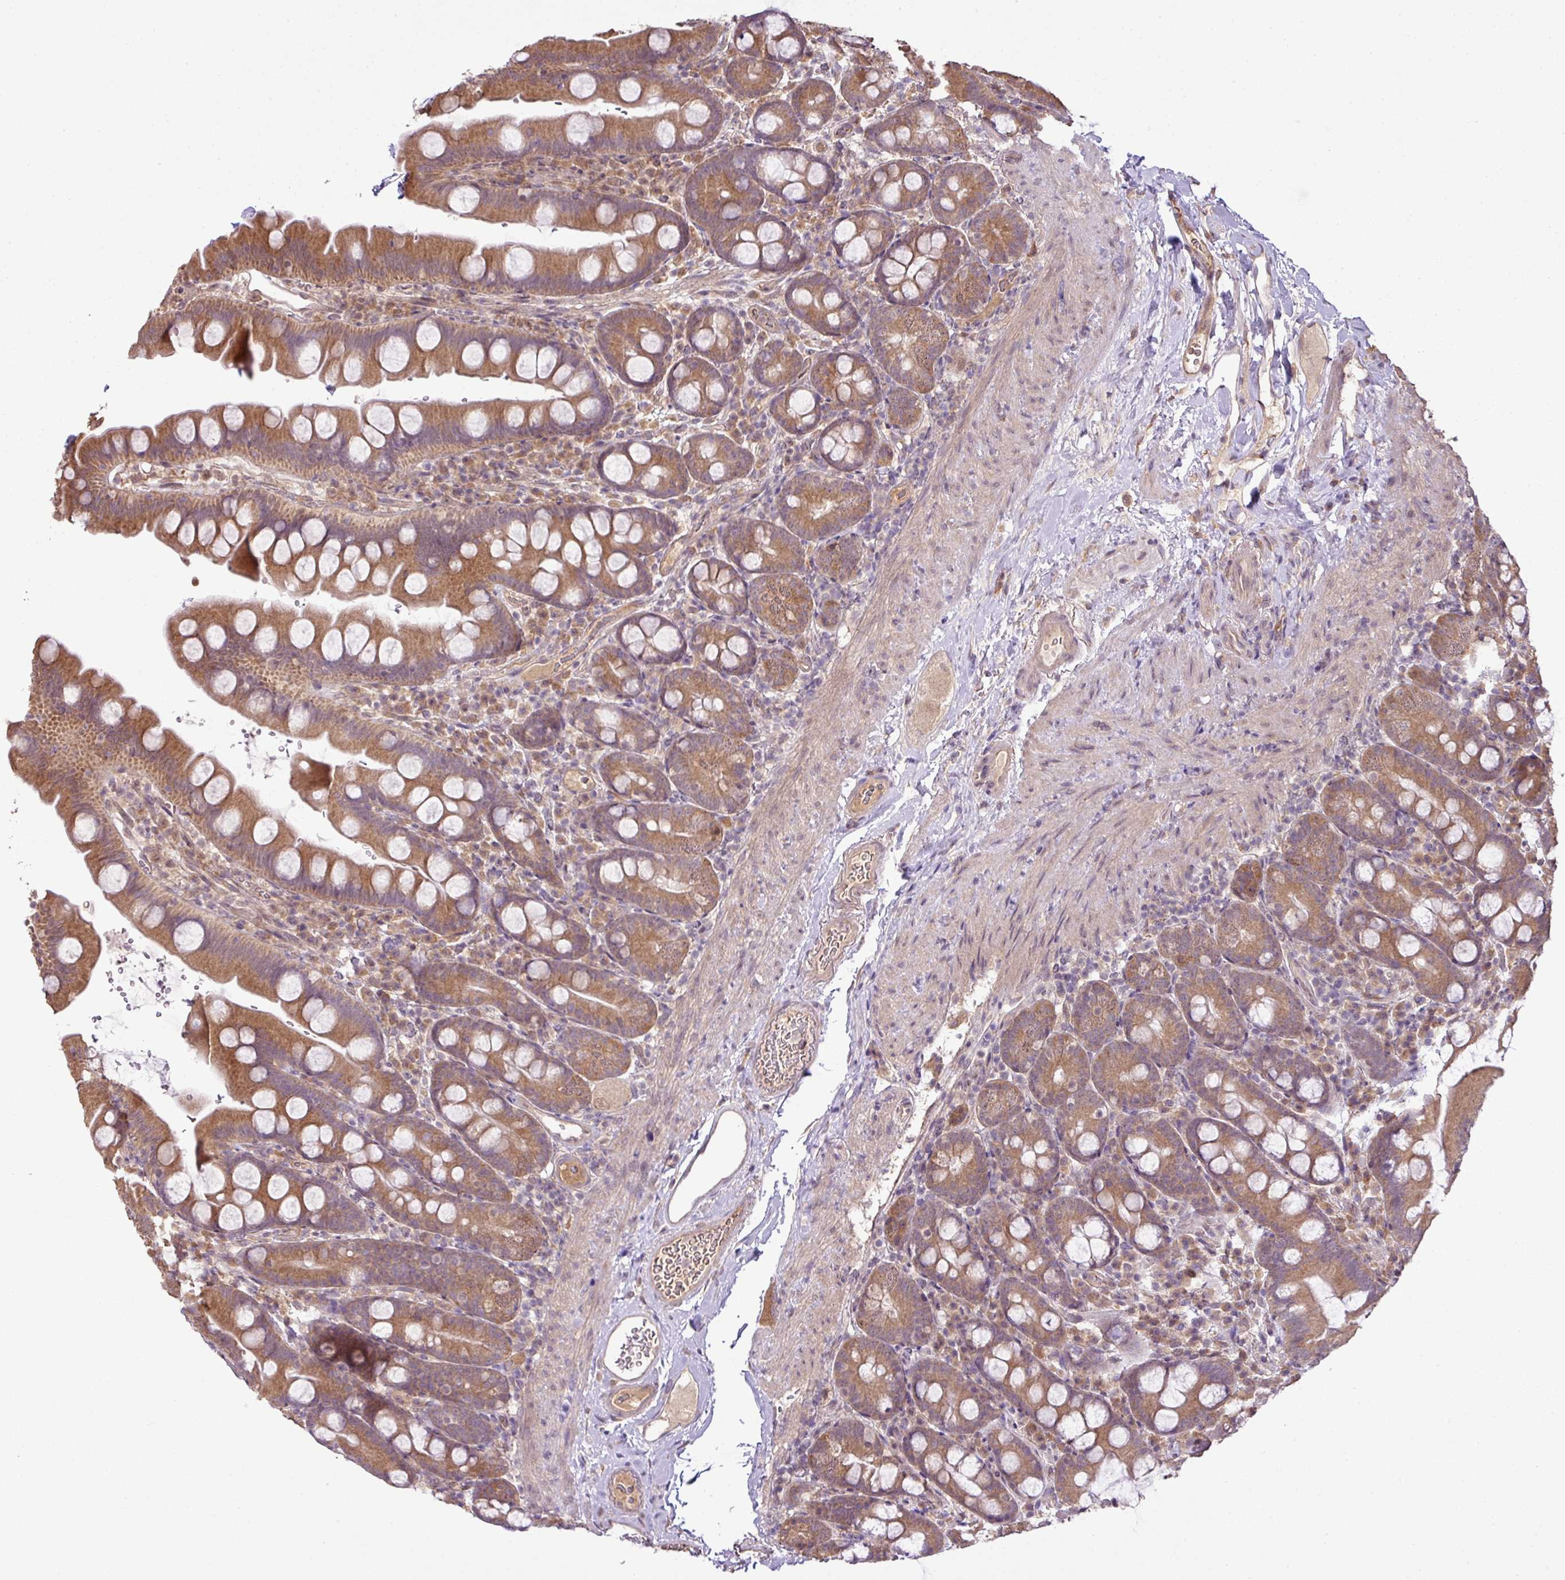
{"staining": {"intensity": "moderate", "quantity": ">75%", "location": "cytoplasmic/membranous"}, "tissue": "small intestine", "cell_type": "Glandular cells", "image_type": "normal", "snomed": [{"axis": "morphology", "description": "Normal tissue, NOS"}, {"axis": "topography", "description": "Small intestine"}], "caption": "Immunohistochemistry micrograph of normal small intestine stained for a protein (brown), which displays medium levels of moderate cytoplasmic/membranous positivity in approximately >75% of glandular cells.", "gene": "DNAAF4", "patient": {"sex": "female", "age": 68}}